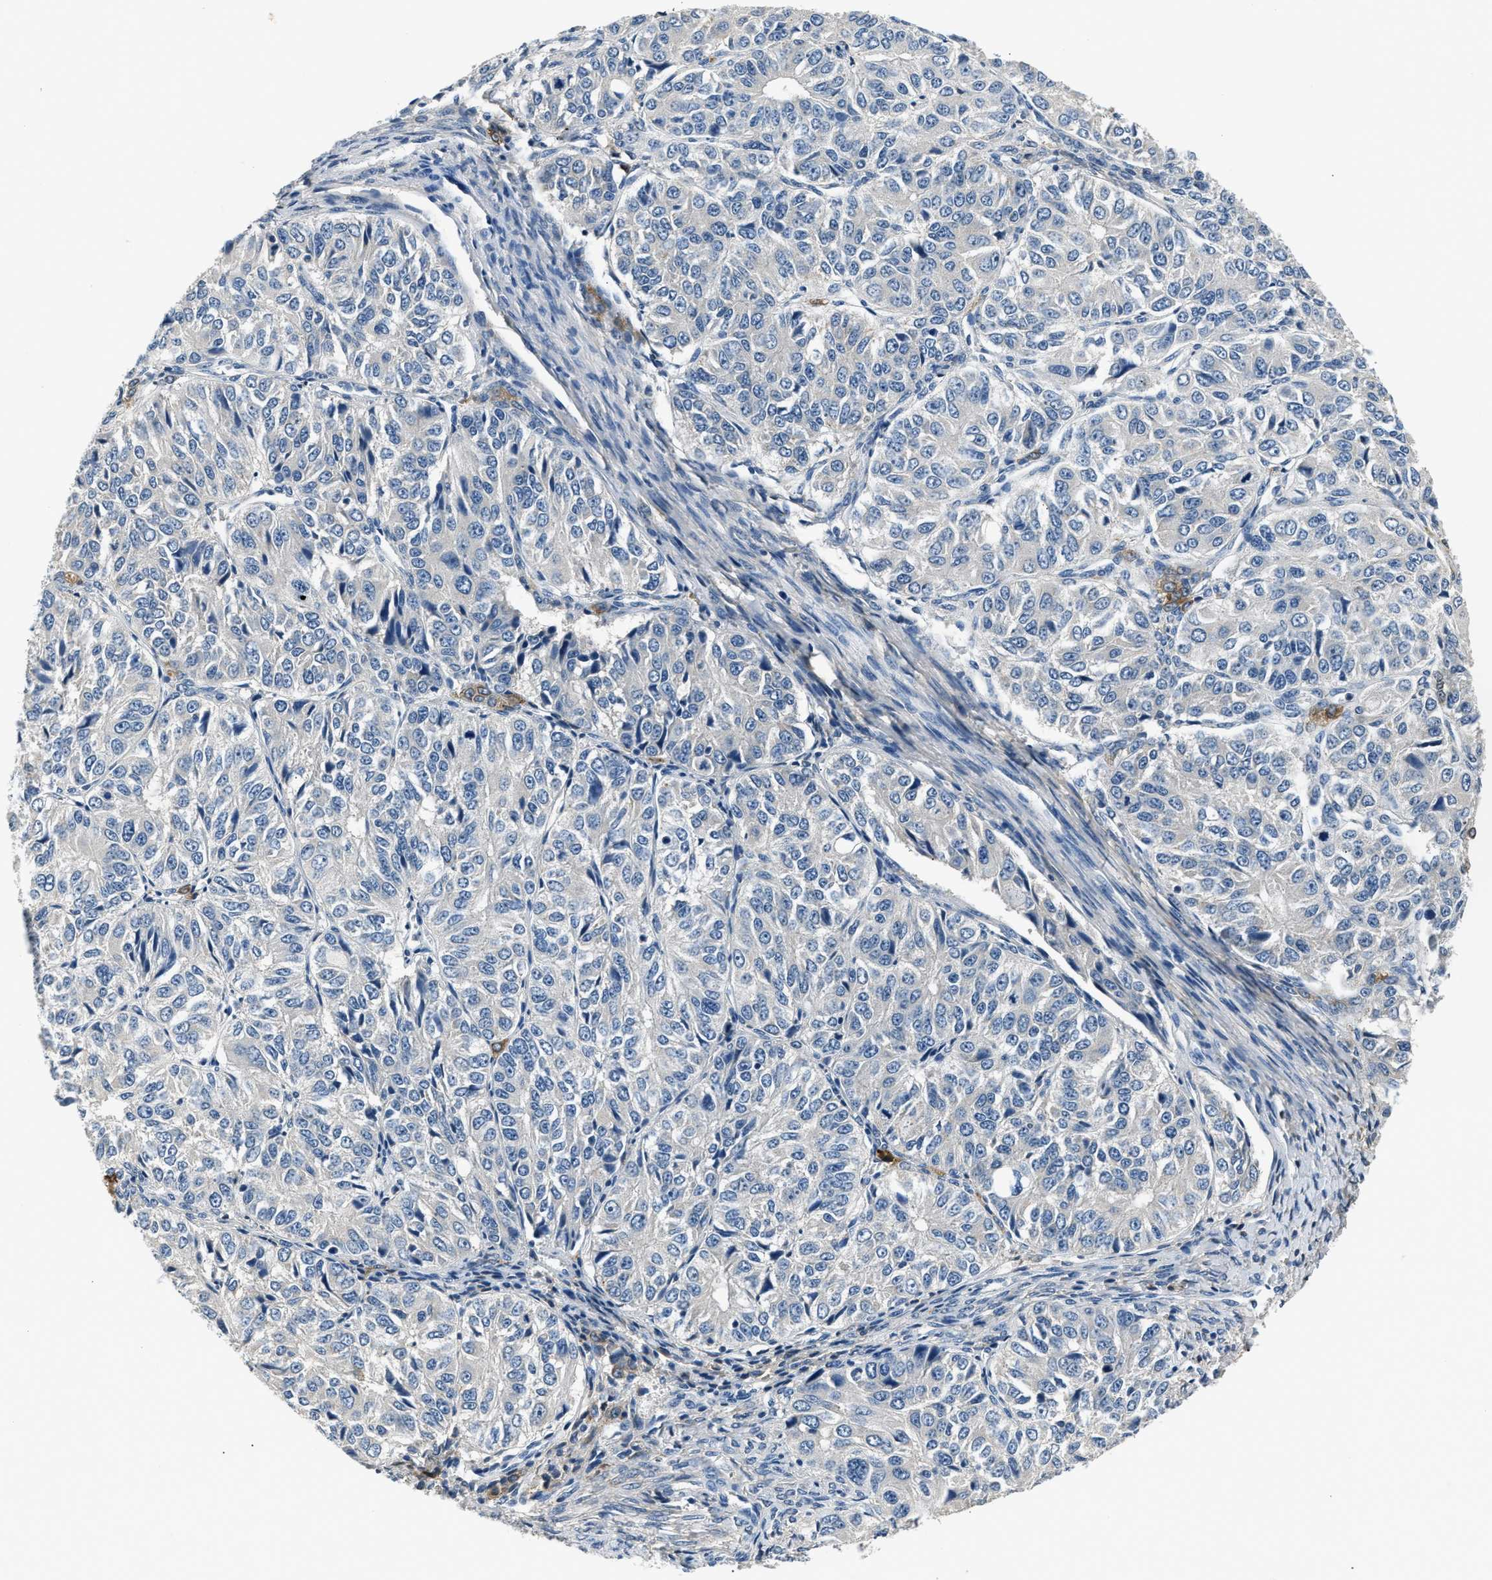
{"staining": {"intensity": "negative", "quantity": "none", "location": "none"}, "tissue": "ovarian cancer", "cell_type": "Tumor cells", "image_type": "cancer", "snomed": [{"axis": "morphology", "description": "Carcinoma, endometroid"}, {"axis": "topography", "description": "Ovary"}], "caption": "Endometroid carcinoma (ovarian) stained for a protein using IHC exhibits no staining tumor cells.", "gene": "INHA", "patient": {"sex": "female", "age": 51}}